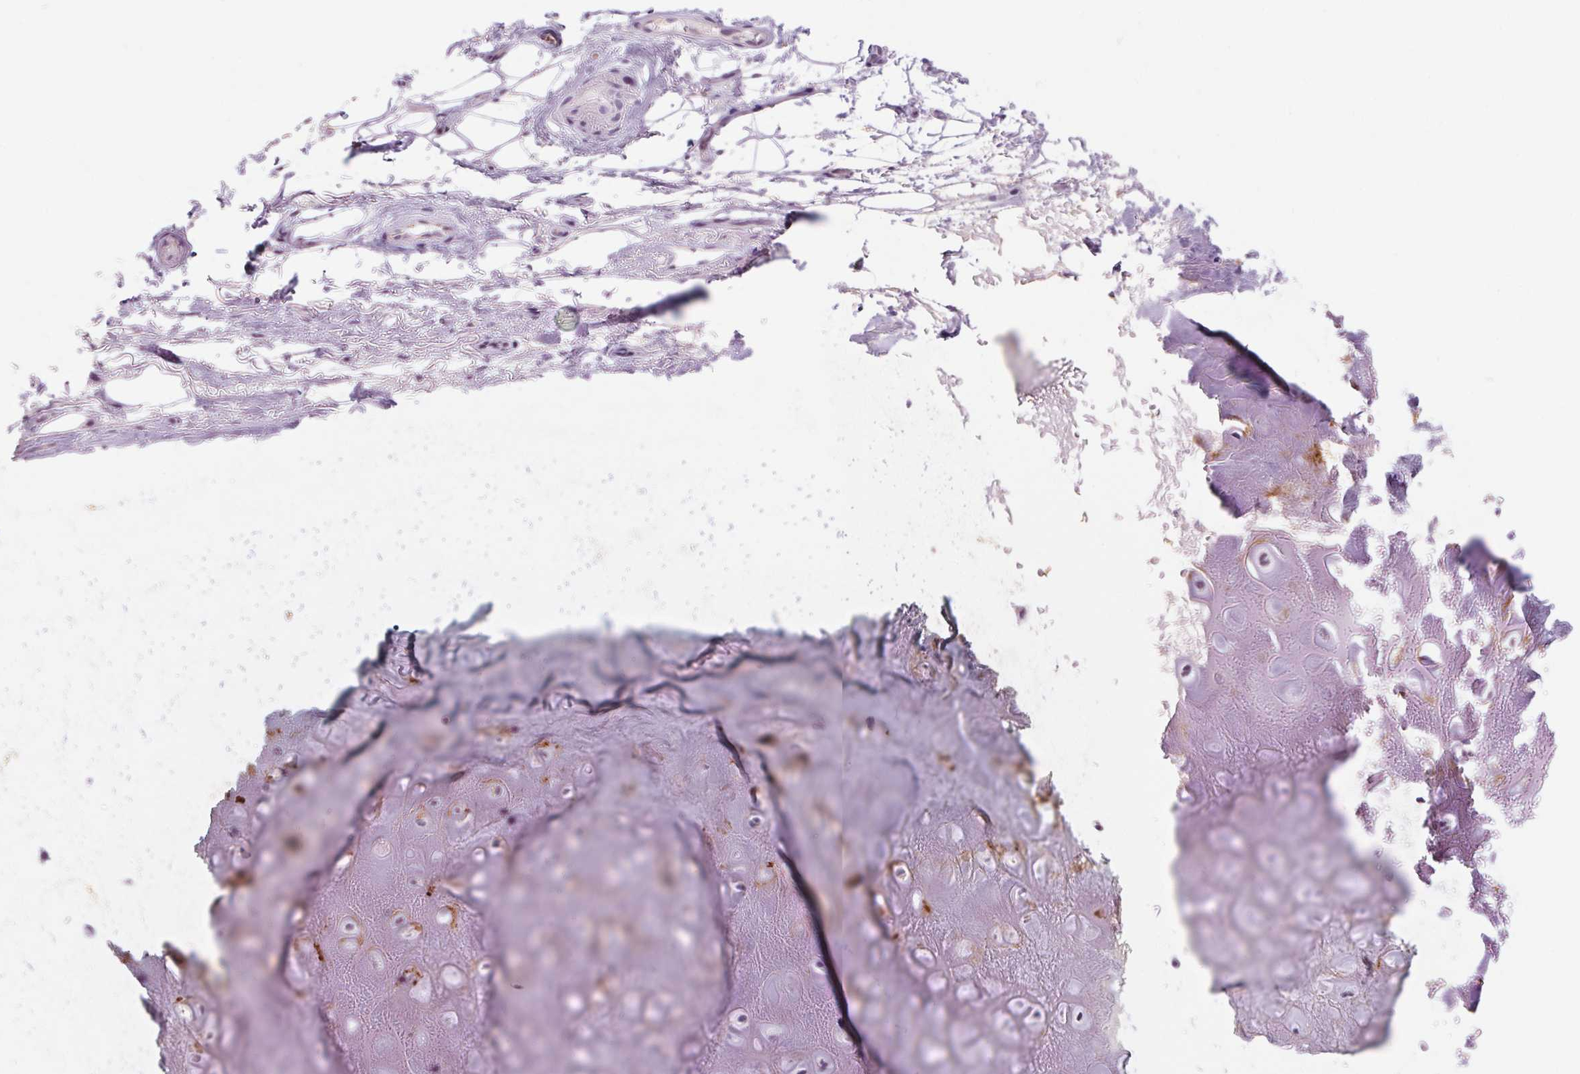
{"staining": {"intensity": "negative", "quantity": "none", "location": "none"}, "tissue": "adipose tissue", "cell_type": "Adipocytes", "image_type": "normal", "snomed": [{"axis": "morphology", "description": "Normal tissue, NOS"}, {"axis": "topography", "description": "Cartilage tissue"}], "caption": "Unremarkable adipose tissue was stained to show a protein in brown. There is no significant positivity in adipocytes. Brightfield microscopy of immunohistochemistry (IHC) stained with DAB (brown) and hematoxylin (blue), captured at high magnification.", "gene": "KRT1", "patient": {"sex": "male", "age": 65}}